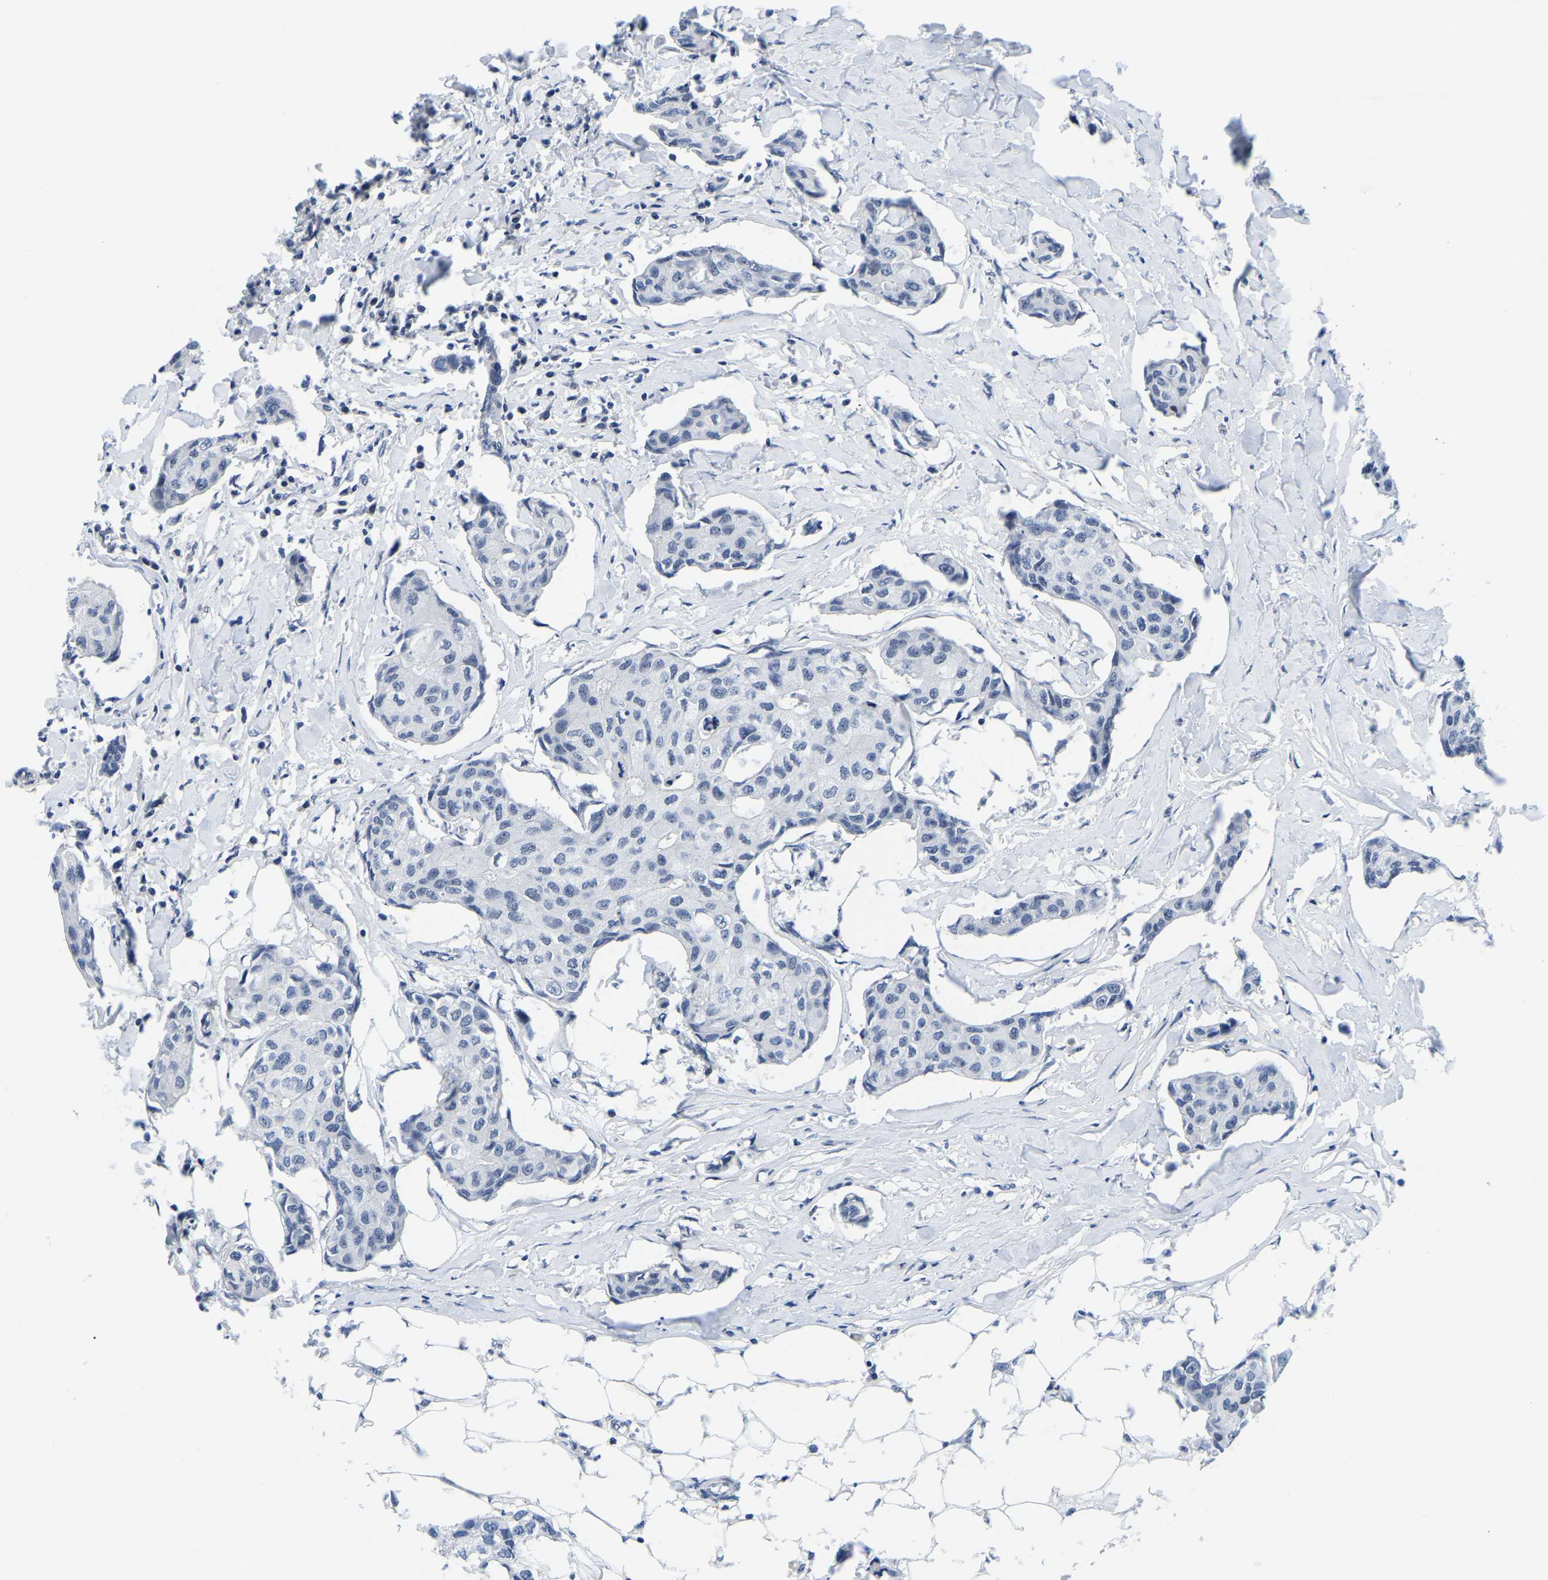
{"staining": {"intensity": "negative", "quantity": "none", "location": "none"}, "tissue": "breast cancer", "cell_type": "Tumor cells", "image_type": "cancer", "snomed": [{"axis": "morphology", "description": "Duct carcinoma"}, {"axis": "topography", "description": "Breast"}], "caption": "IHC of human breast cancer (intraductal carcinoma) shows no positivity in tumor cells. The staining was performed using DAB (3,3'-diaminobenzidine) to visualize the protein expression in brown, while the nuclei were stained in blue with hematoxylin (Magnification: 20x).", "gene": "POLDIP3", "patient": {"sex": "female", "age": 80}}